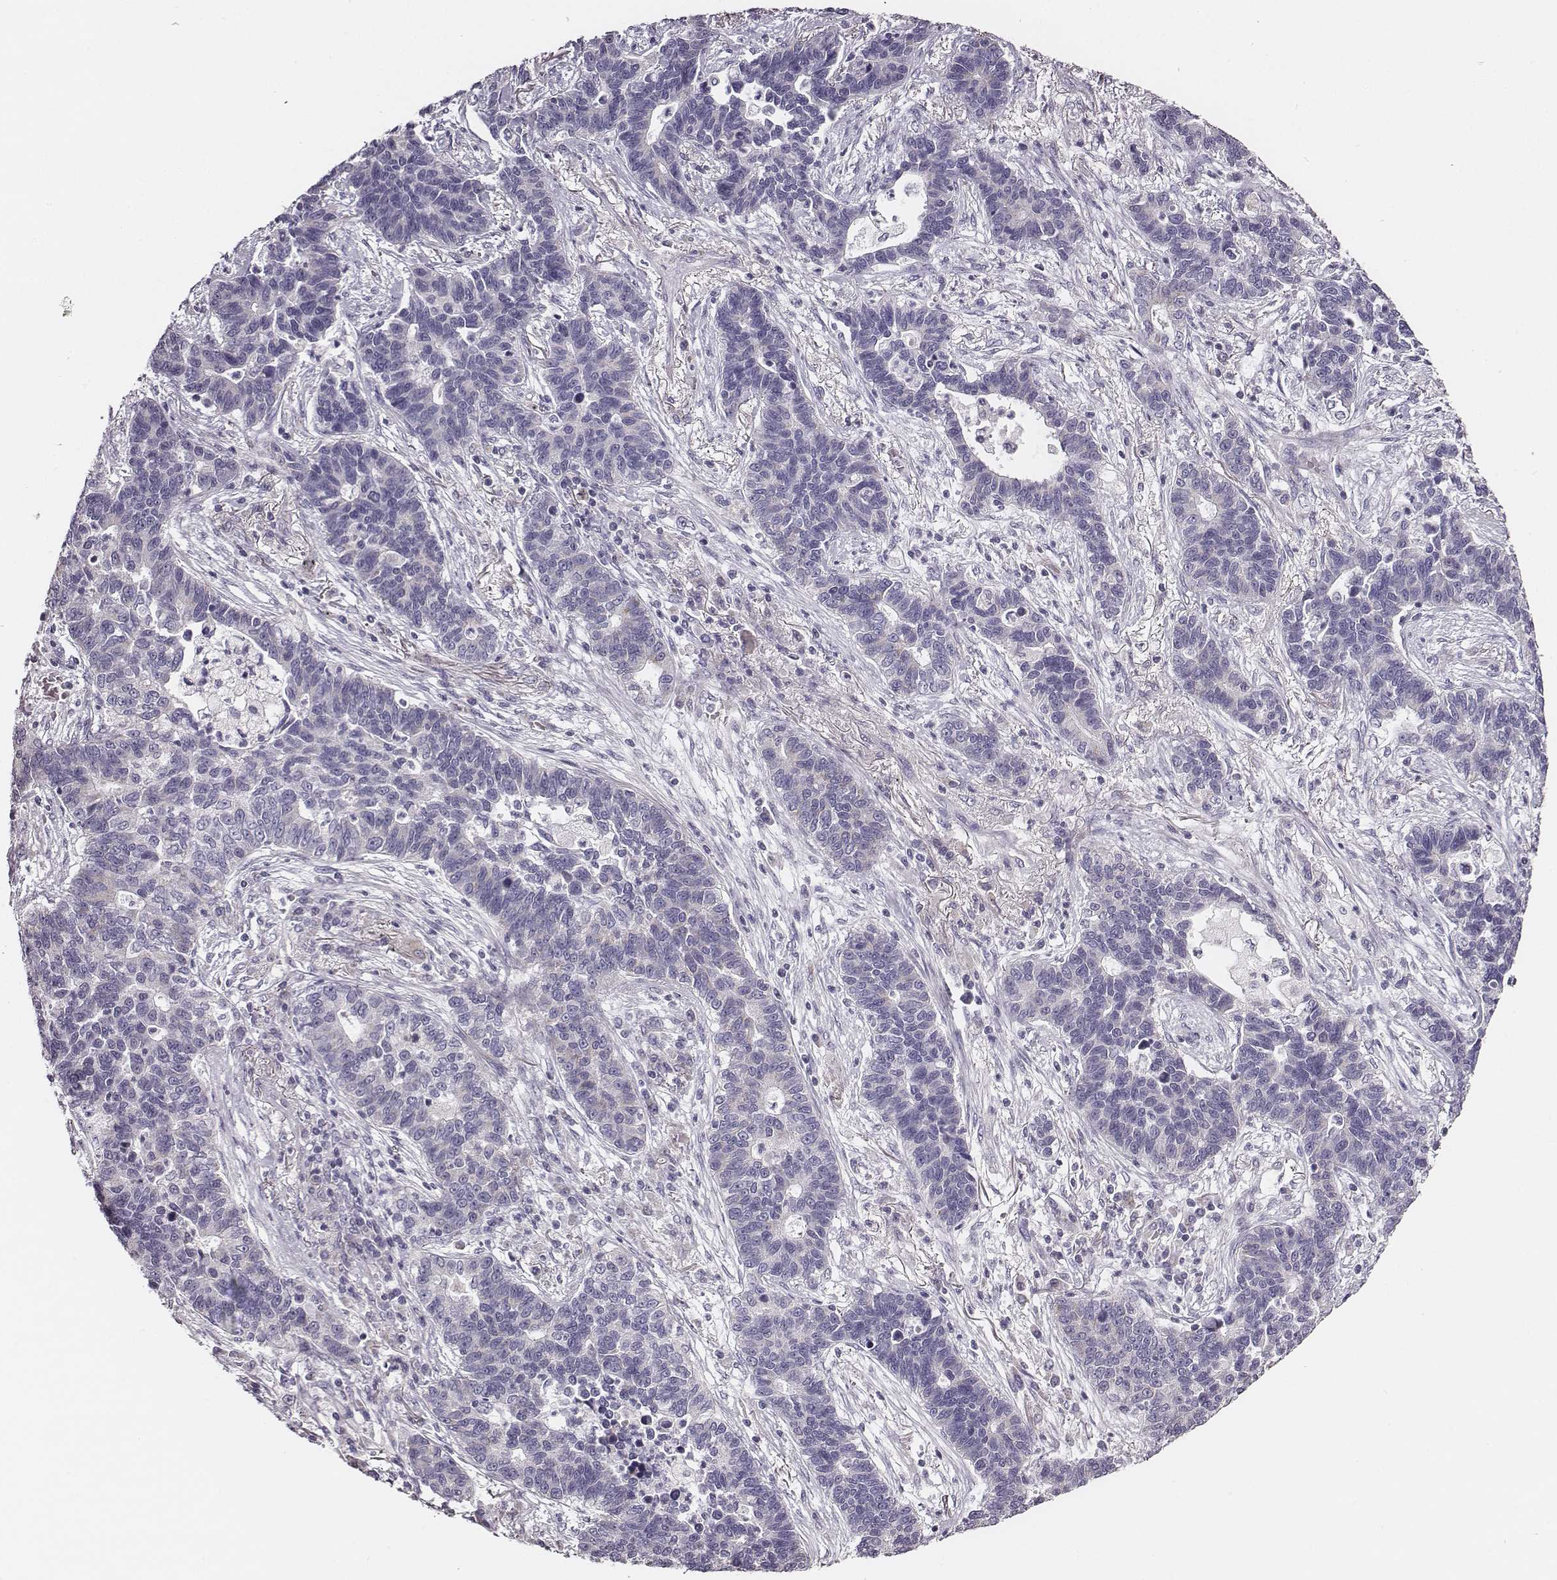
{"staining": {"intensity": "negative", "quantity": "none", "location": "none"}, "tissue": "lung cancer", "cell_type": "Tumor cells", "image_type": "cancer", "snomed": [{"axis": "morphology", "description": "Adenocarcinoma, NOS"}, {"axis": "topography", "description": "Lung"}], "caption": "The micrograph demonstrates no significant staining in tumor cells of lung adenocarcinoma.", "gene": "UBL4B", "patient": {"sex": "female", "age": 57}}